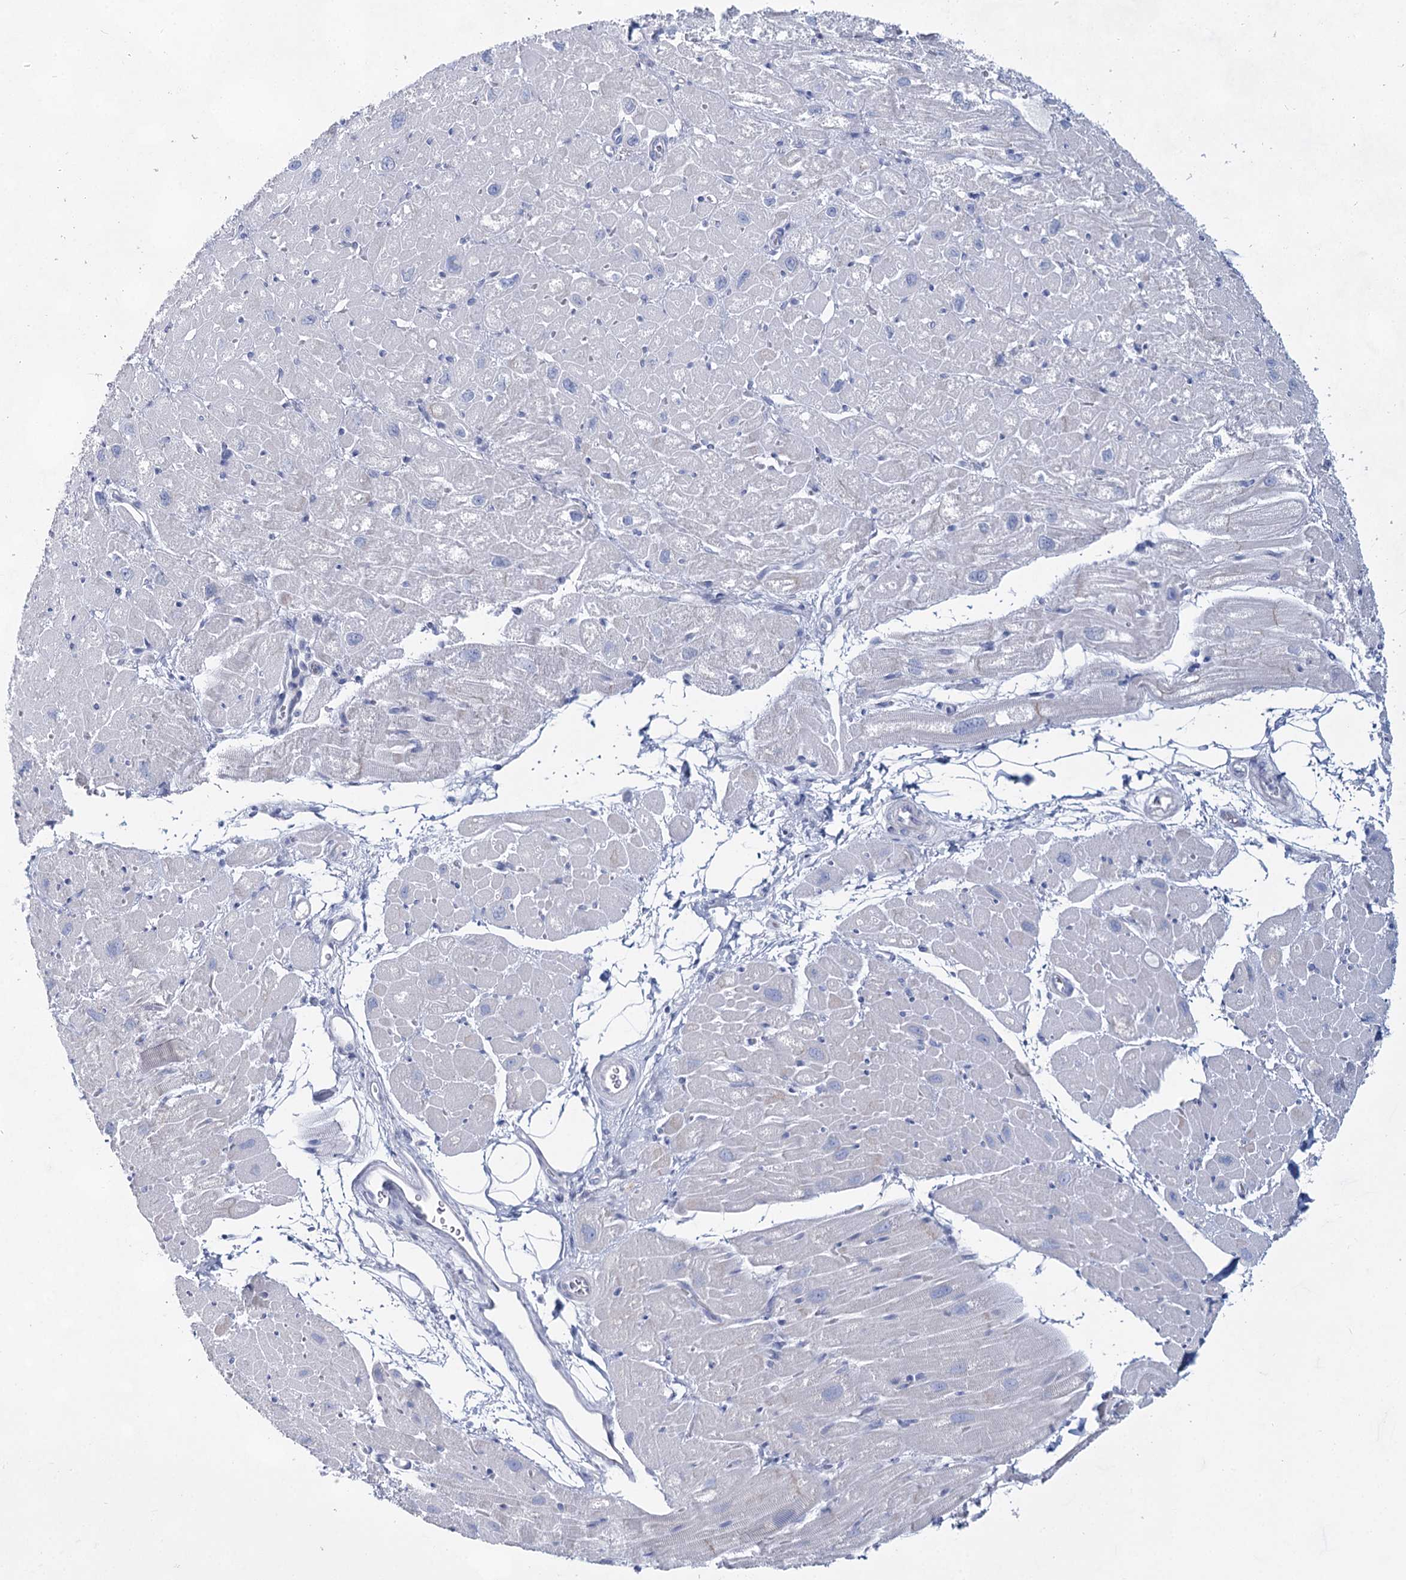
{"staining": {"intensity": "negative", "quantity": "none", "location": "none"}, "tissue": "heart muscle", "cell_type": "Cardiomyocytes", "image_type": "normal", "snomed": [{"axis": "morphology", "description": "Normal tissue, NOS"}, {"axis": "topography", "description": "Heart"}], "caption": "Immunohistochemistry (IHC) image of normal heart muscle: human heart muscle stained with DAB shows no significant protein expression in cardiomyocytes. (Stains: DAB IHC with hematoxylin counter stain, Microscopy: brightfield microscopy at high magnification).", "gene": "SLC17A2", "patient": {"sex": "male", "age": 50}}